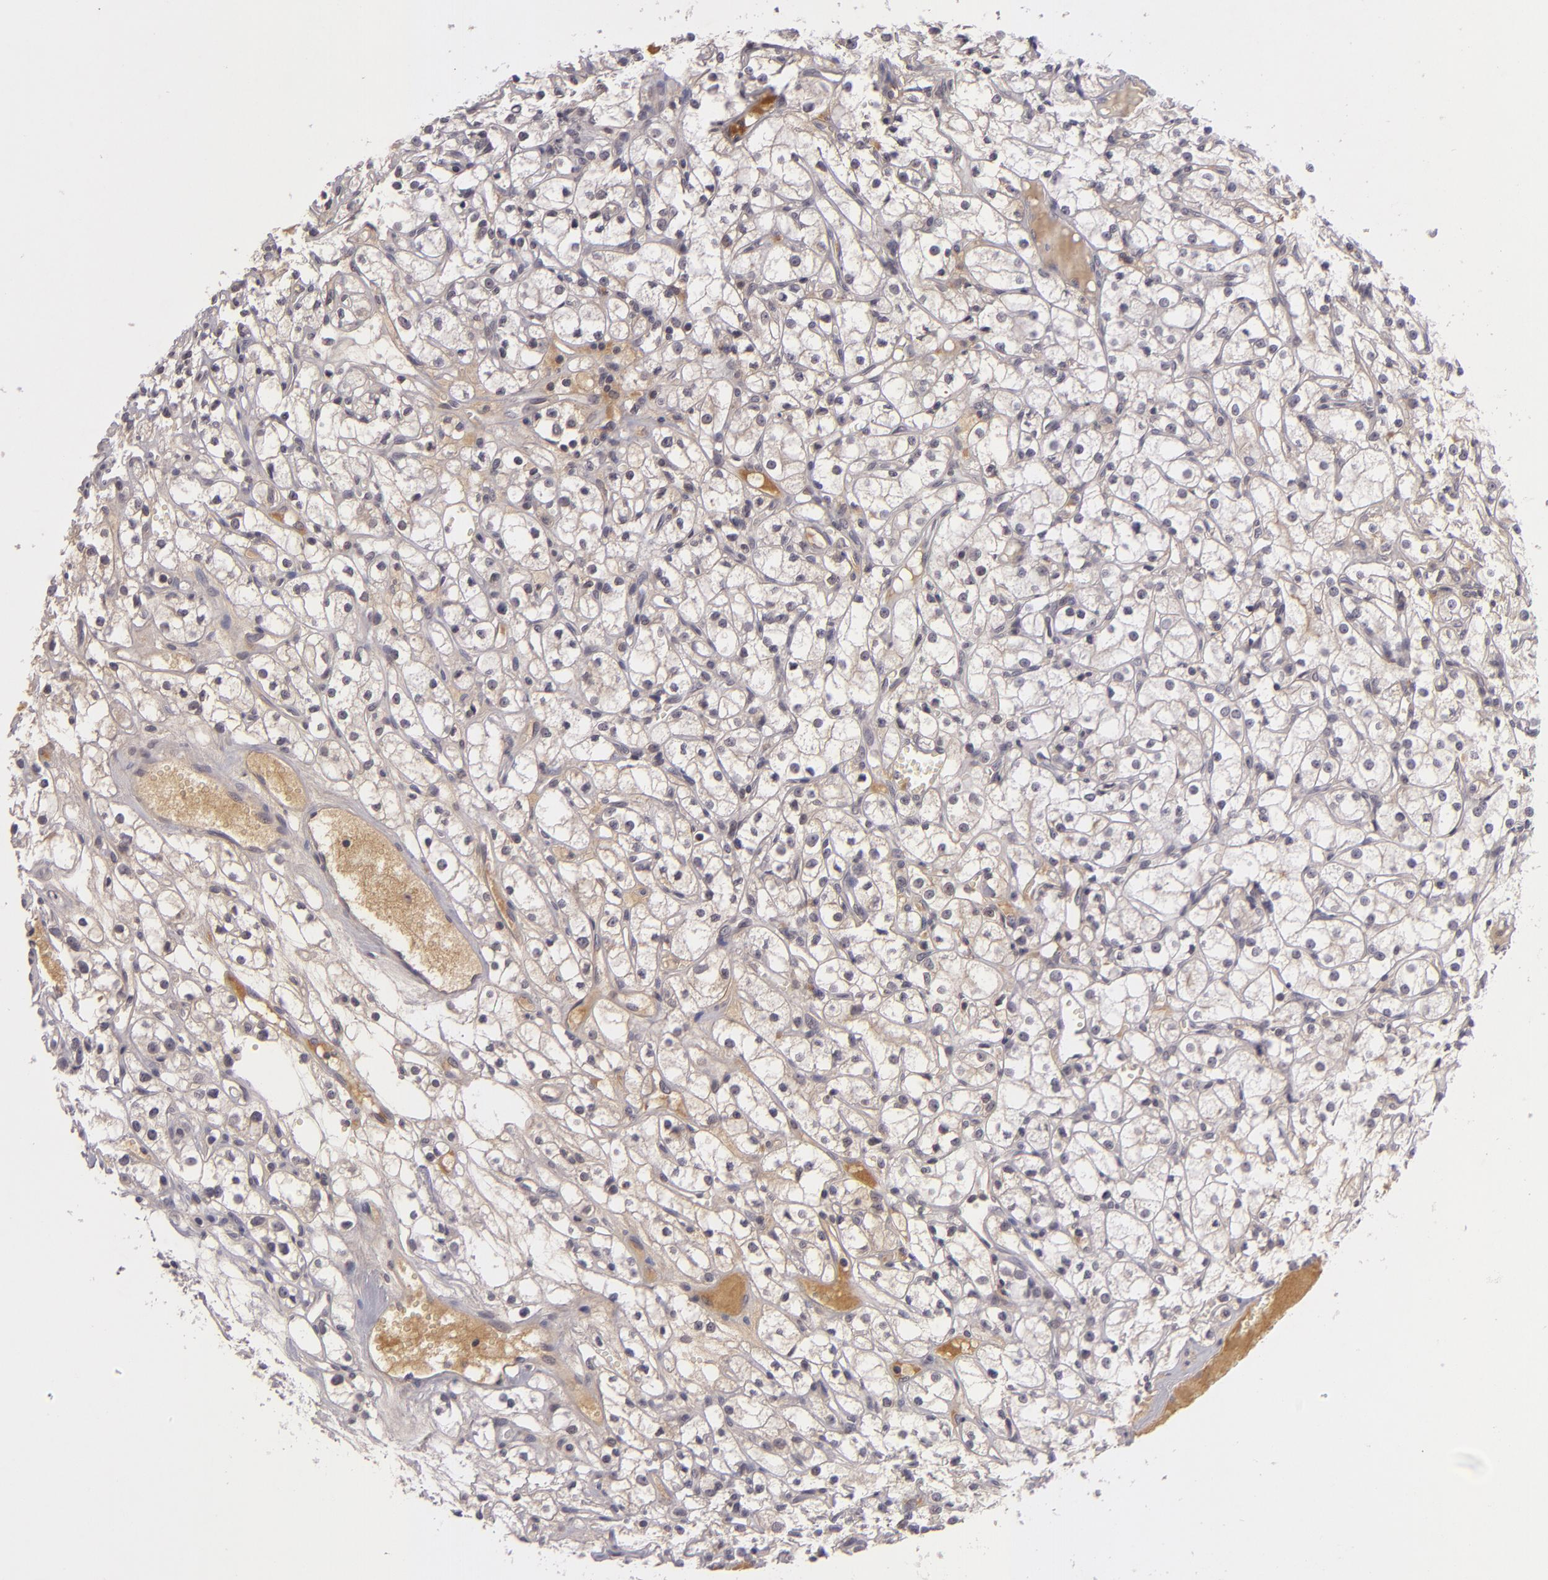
{"staining": {"intensity": "negative", "quantity": "none", "location": "none"}, "tissue": "renal cancer", "cell_type": "Tumor cells", "image_type": "cancer", "snomed": [{"axis": "morphology", "description": "Adenocarcinoma, NOS"}, {"axis": "topography", "description": "Kidney"}], "caption": "A micrograph of adenocarcinoma (renal) stained for a protein displays no brown staining in tumor cells.", "gene": "CASP8", "patient": {"sex": "male", "age": 61}}